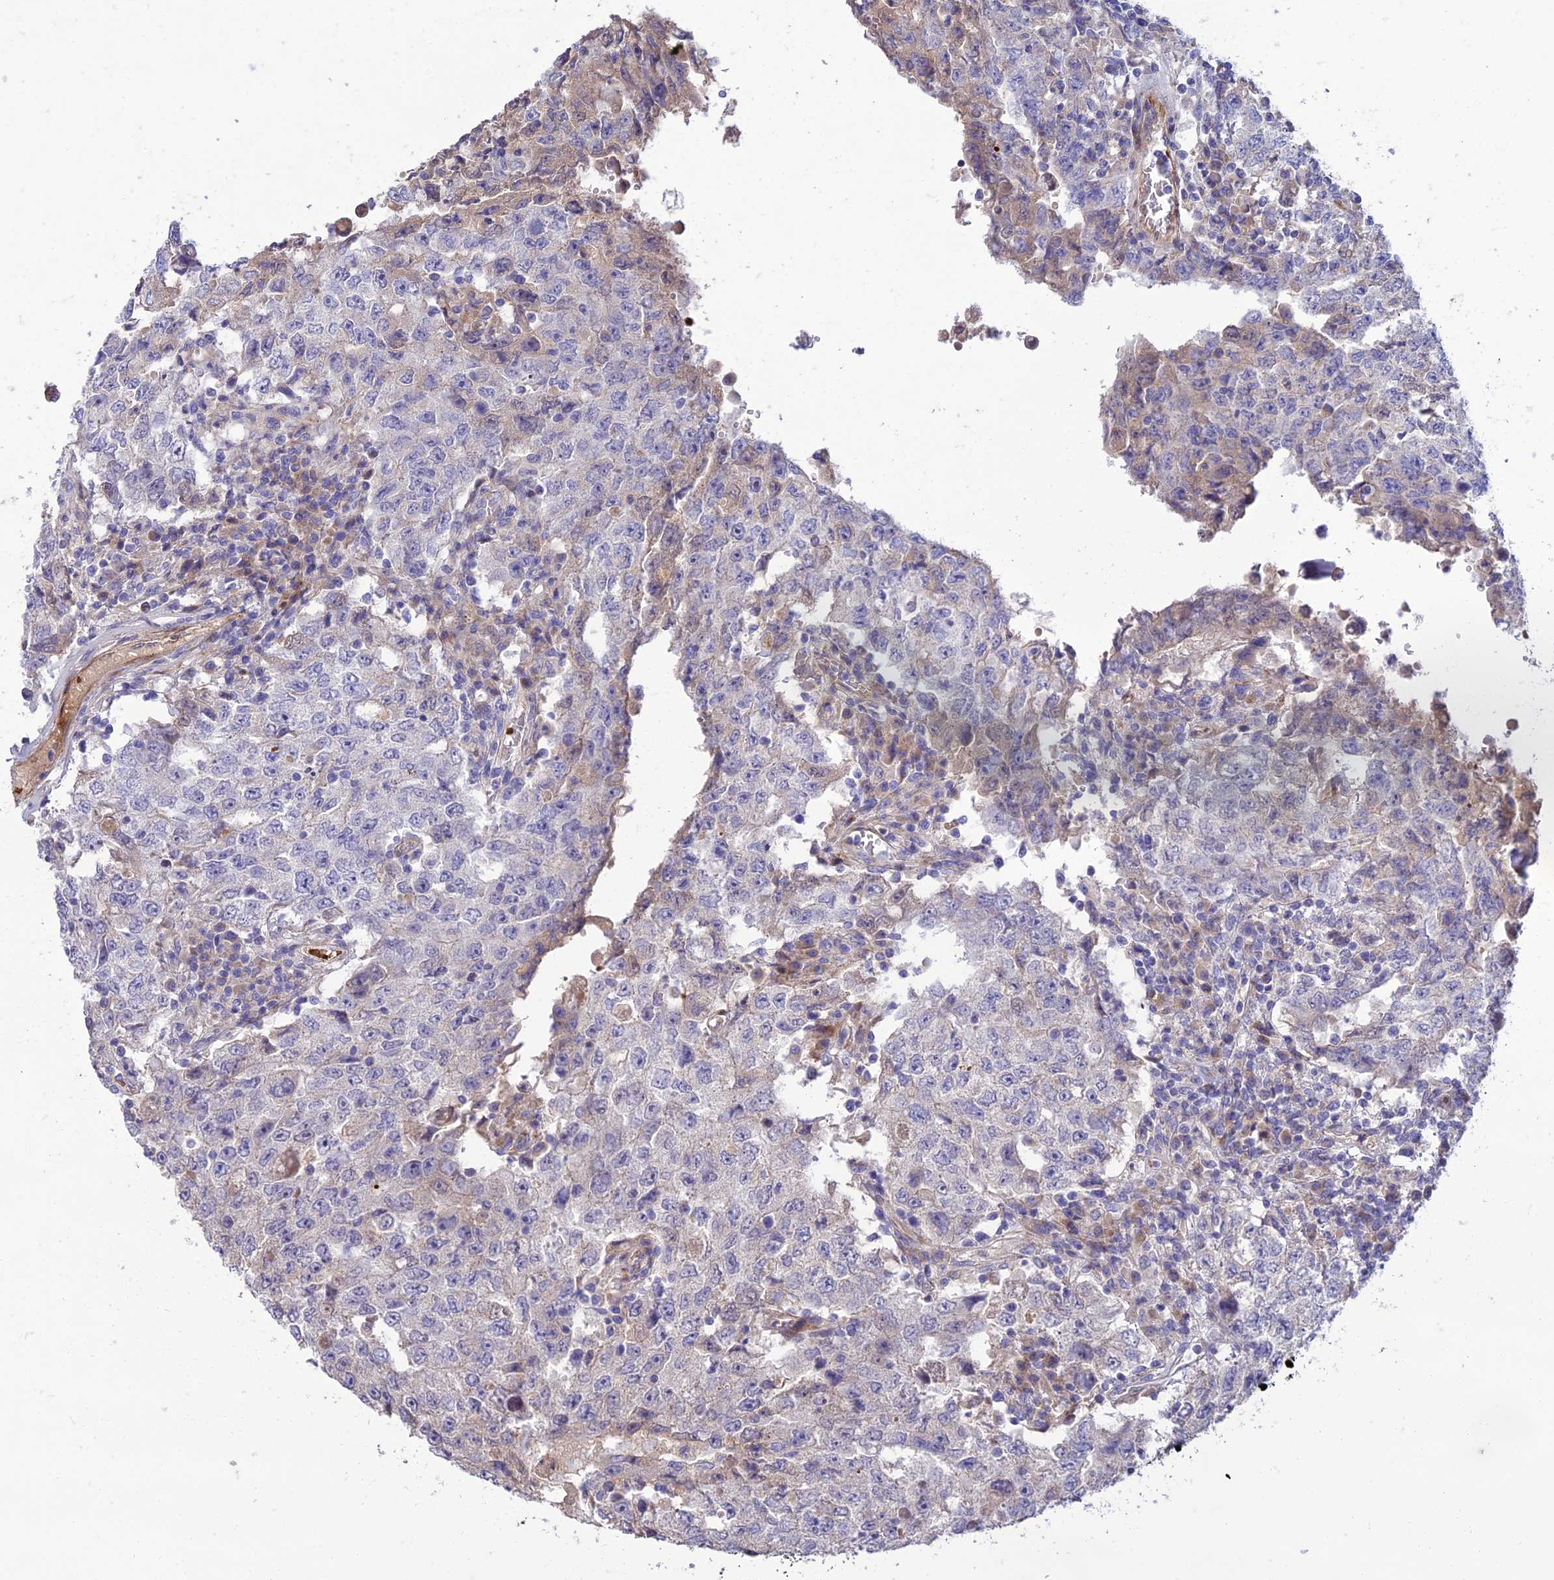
{"staining": {"intensity": "negative", "quantity": "none", "location": "none"}, "tissue": "testis cancer", "cell_type": "Tumor cells", "image_type": "cancer", "snomed": [{"axis": "morphology", "description": "Carcinoma, Embryonal, NOS"}, {"axis": "topography", "description": "Testis"}], "caption": "IHC image of human embryonal carcinoma (testis) stained for a protein (brown), which demonstrates no expression in tumor cells.", "gene": "SEL1L3", "patient": {"sex": "male", "age": 26}}